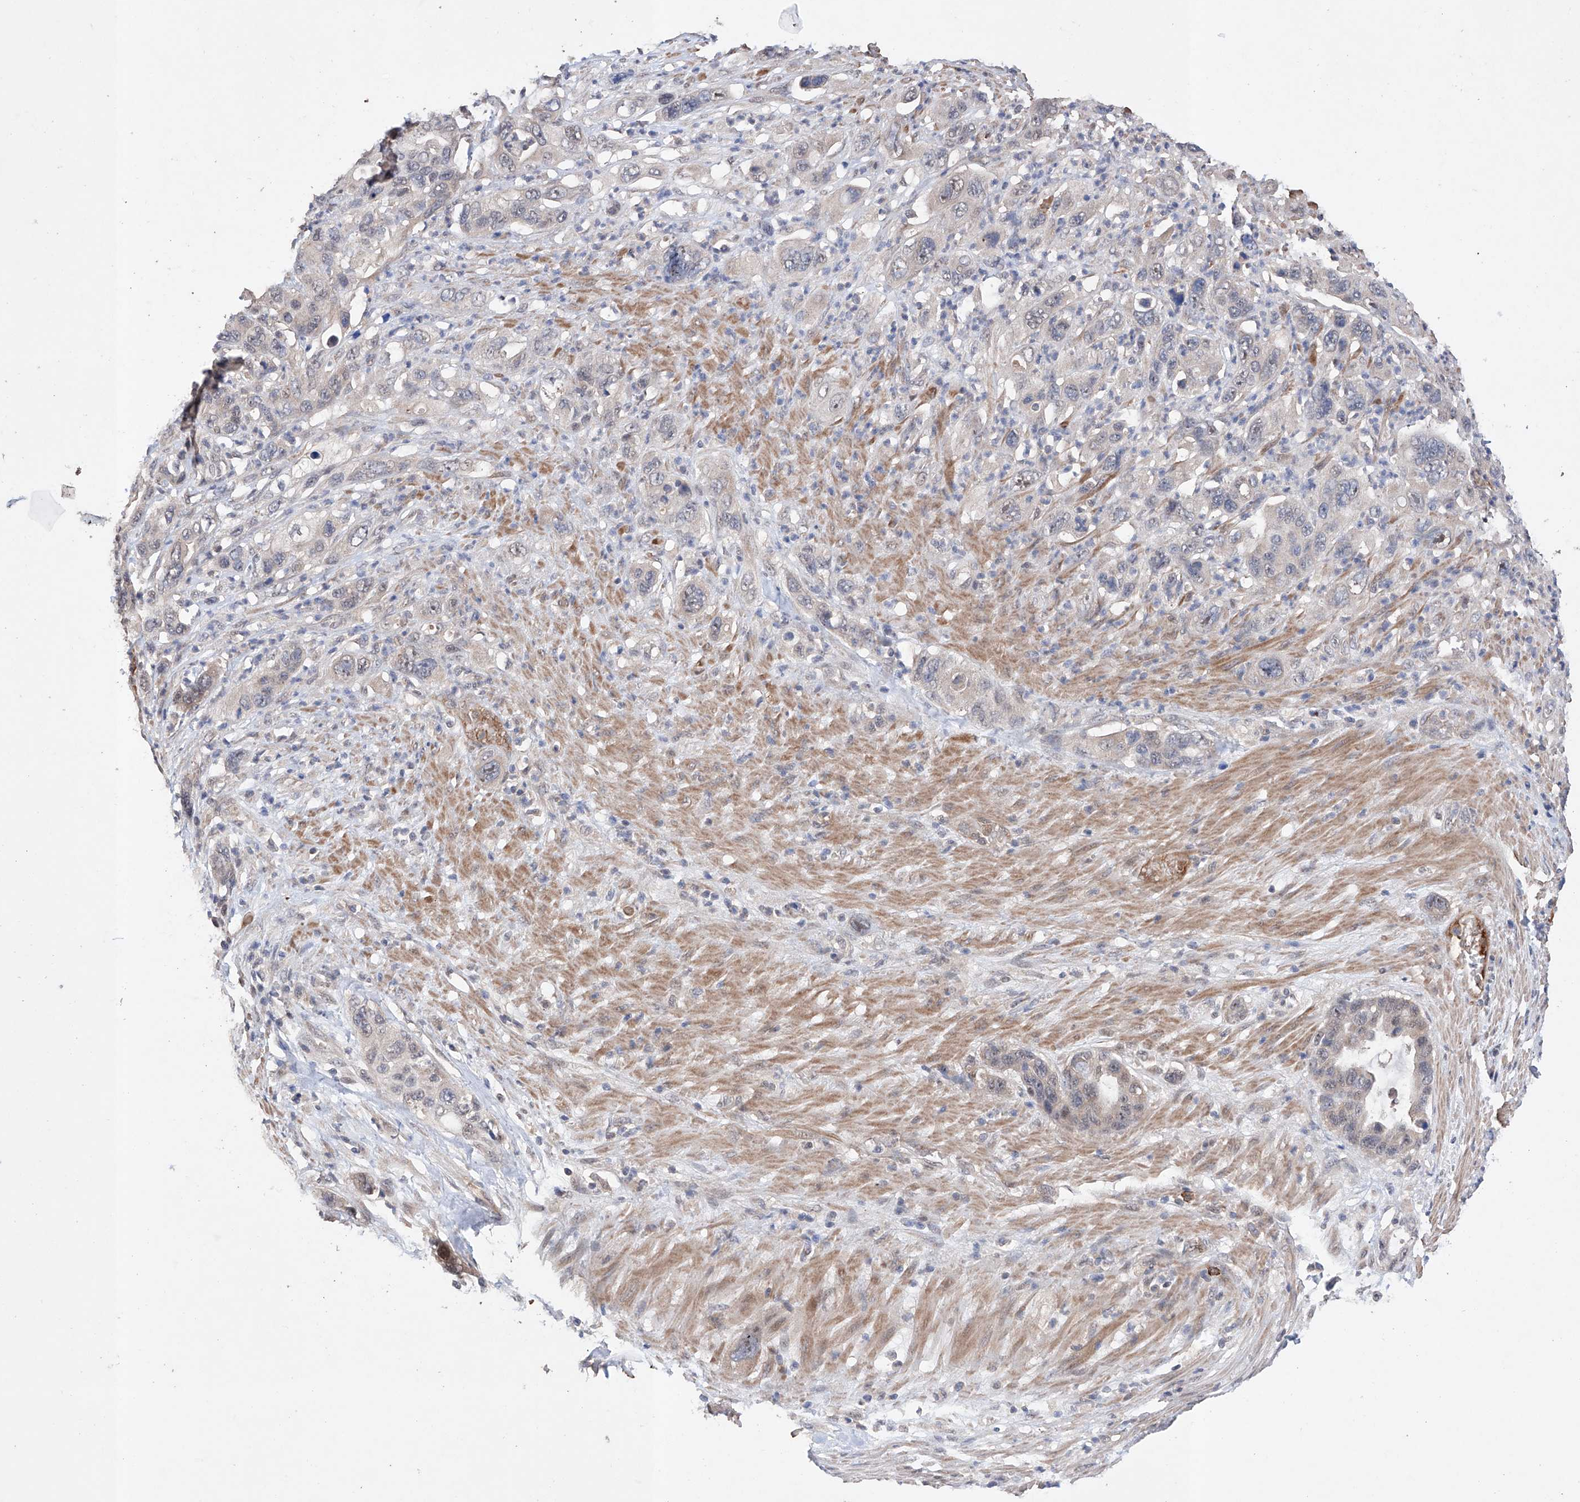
{"staining": {"intensity": "weak", "quantity": "<25%", "location": "cytoplasmic/membranous,nuclear"}, "tissue": "pancreatic cancer", "cell_type": "Tumor cells", "image_type": "cancer", "snomed": [{"axis": "morphology", "description": "Adenocarcinoma, NOS"}, {"axis": "topography", "description": "Pancreas"}], "caption": "There is no significant positivity in tumor cells of pancreatic cancer (adenocarcinoma).", "gene": "AFG1L", "patient": {"sex": "female", "age": 71}}